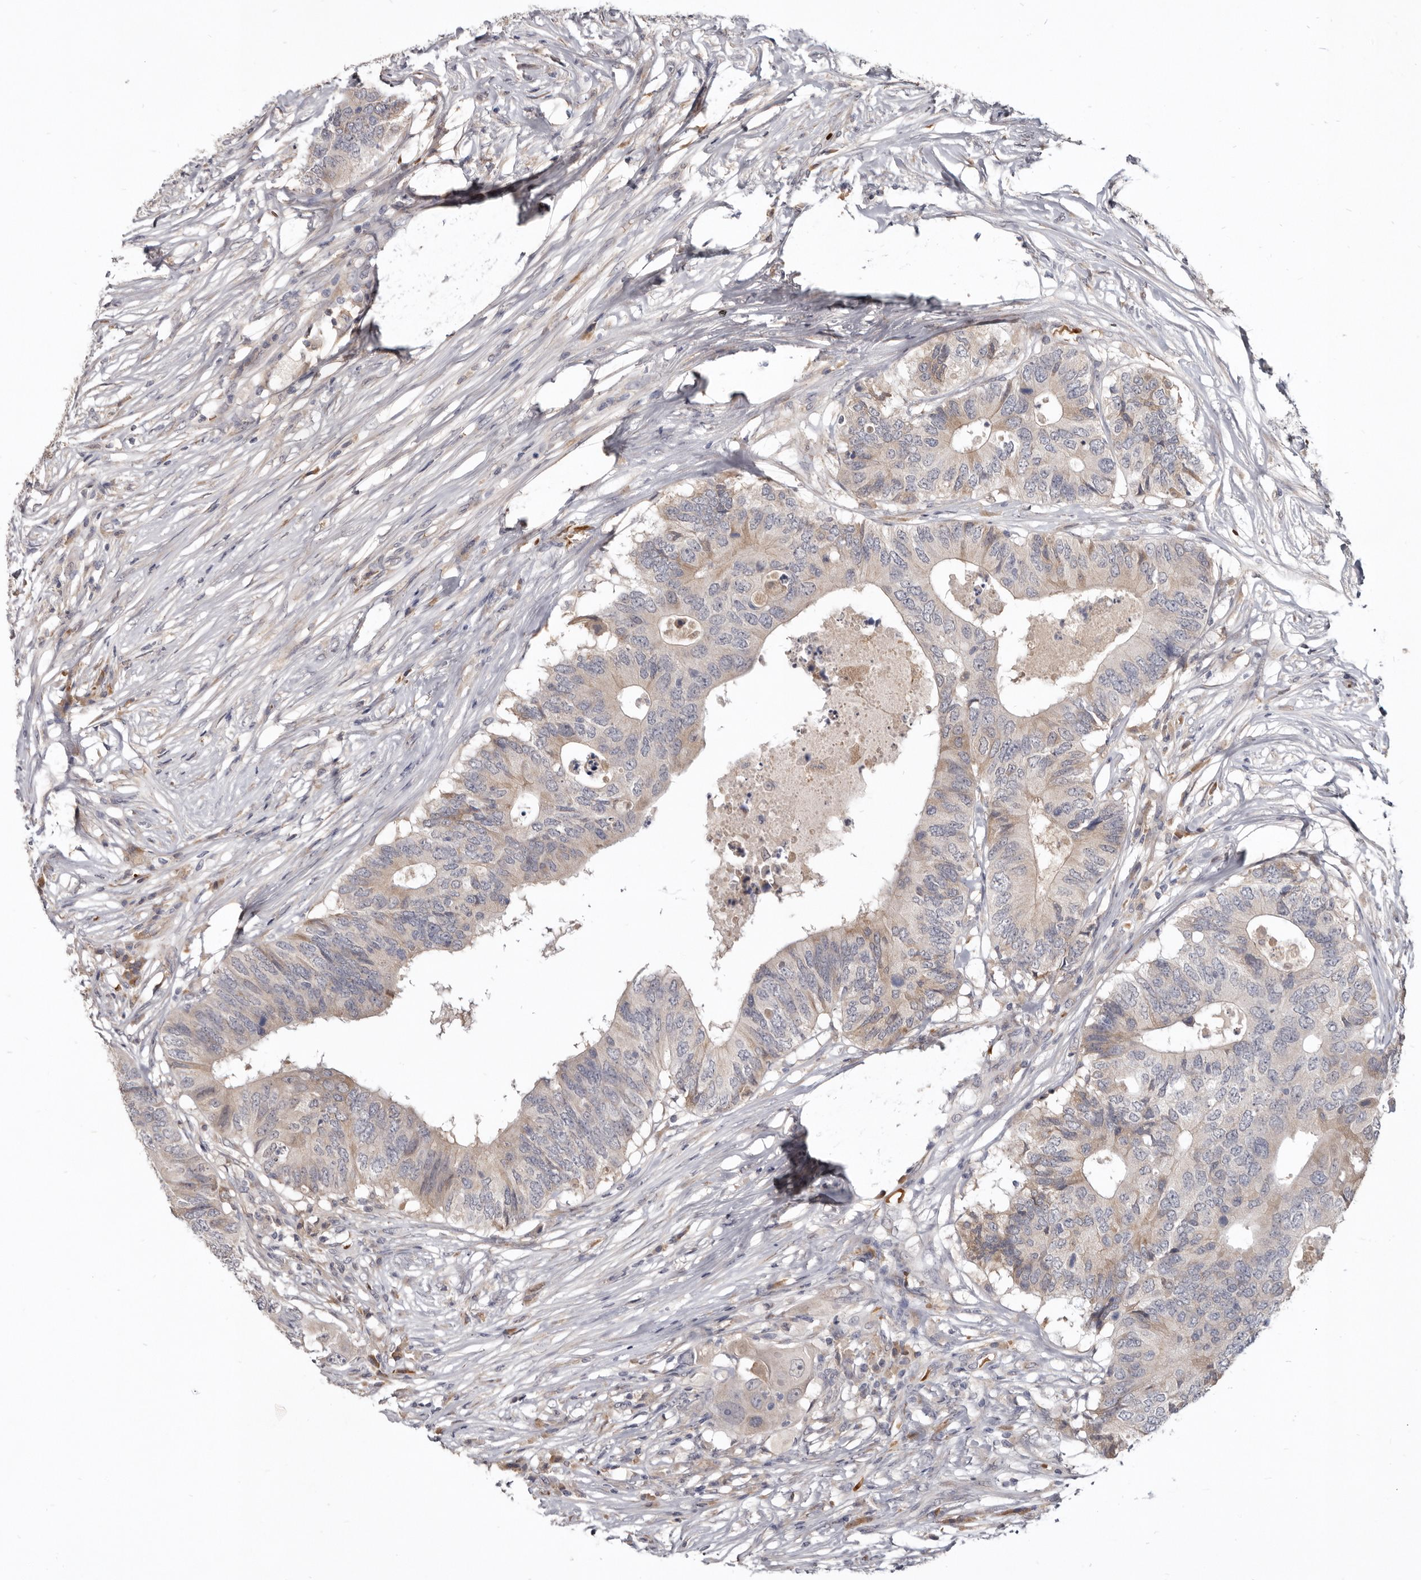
{"staining": {"intensity": "weak", "quantity": "25%-75%", "location": "cytoplasmic/membranous"}, "tissue": "colorectal cancer", "cell_type": "Tumor cells", "image_type": "cancer", "snomed": [{"axis": "morphology", "description": "Adenocarcinoma, NOS"}, {"axis": "topography", "description": "Colon"}], "caption": "Brown immunohistochemical staining in human colorectal cancer reveals weak cytoplasmic/membranous expression in about 25%-75% of tumor cells.", "gene": "NENF", "patient": {"sex": "male", "age": 71}}